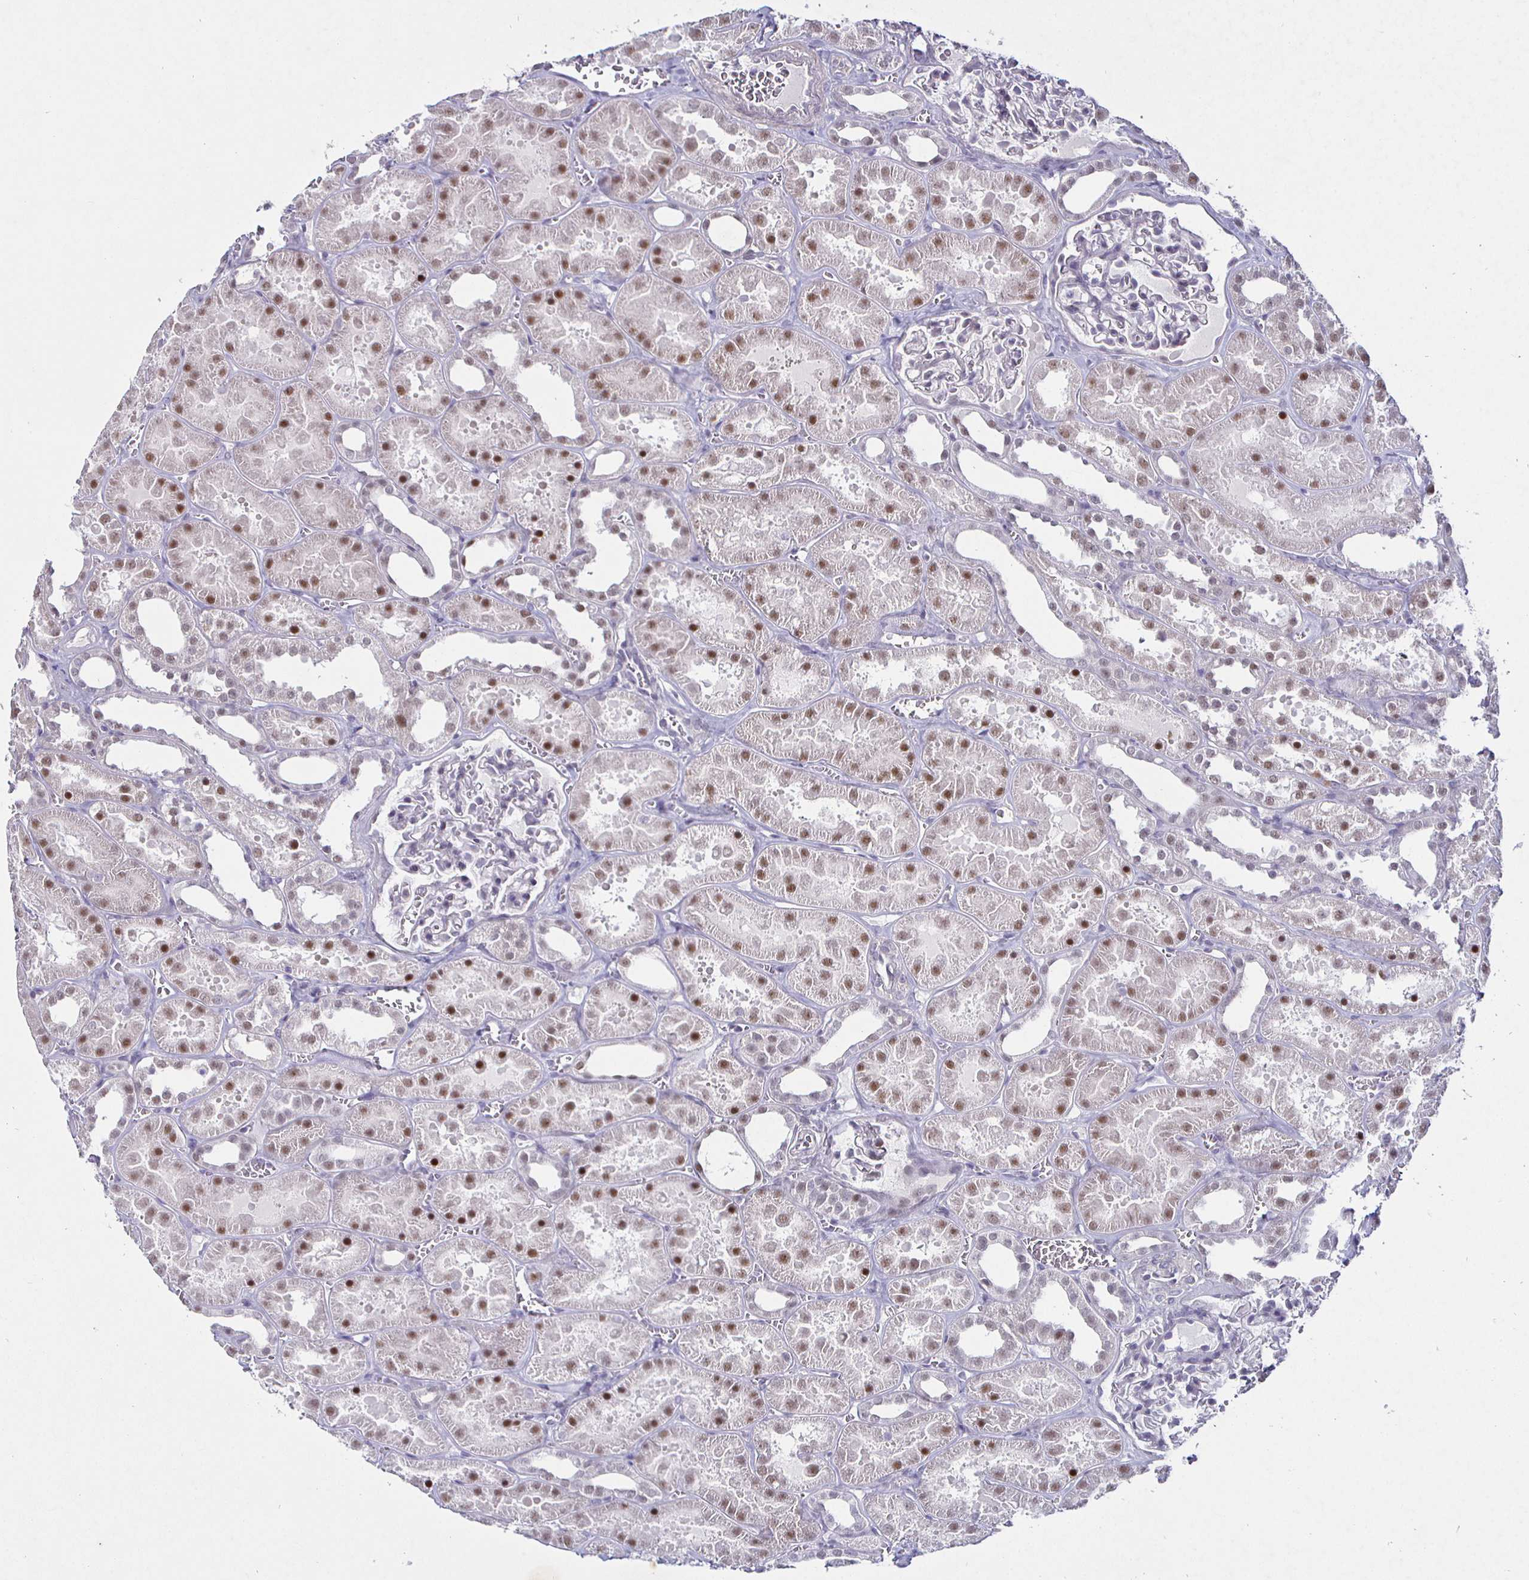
{"staining": {"intensity": "negative", "quantity": "none", "location": "none"}, "tissue": "kidney", "cell_type": "Cells in glomeruli", "image_type": "normal", "snomed": [{"axis": "morphology", "description": "Normal tissue, NOS"}, {"axis": "topography", "description": "Kidney"}], "caption": "The histopathology image displays no staining of cells in glomeruli in normal kidney.", "gene": "MLH1", "patient": {"sex": "female", "age": 41}}